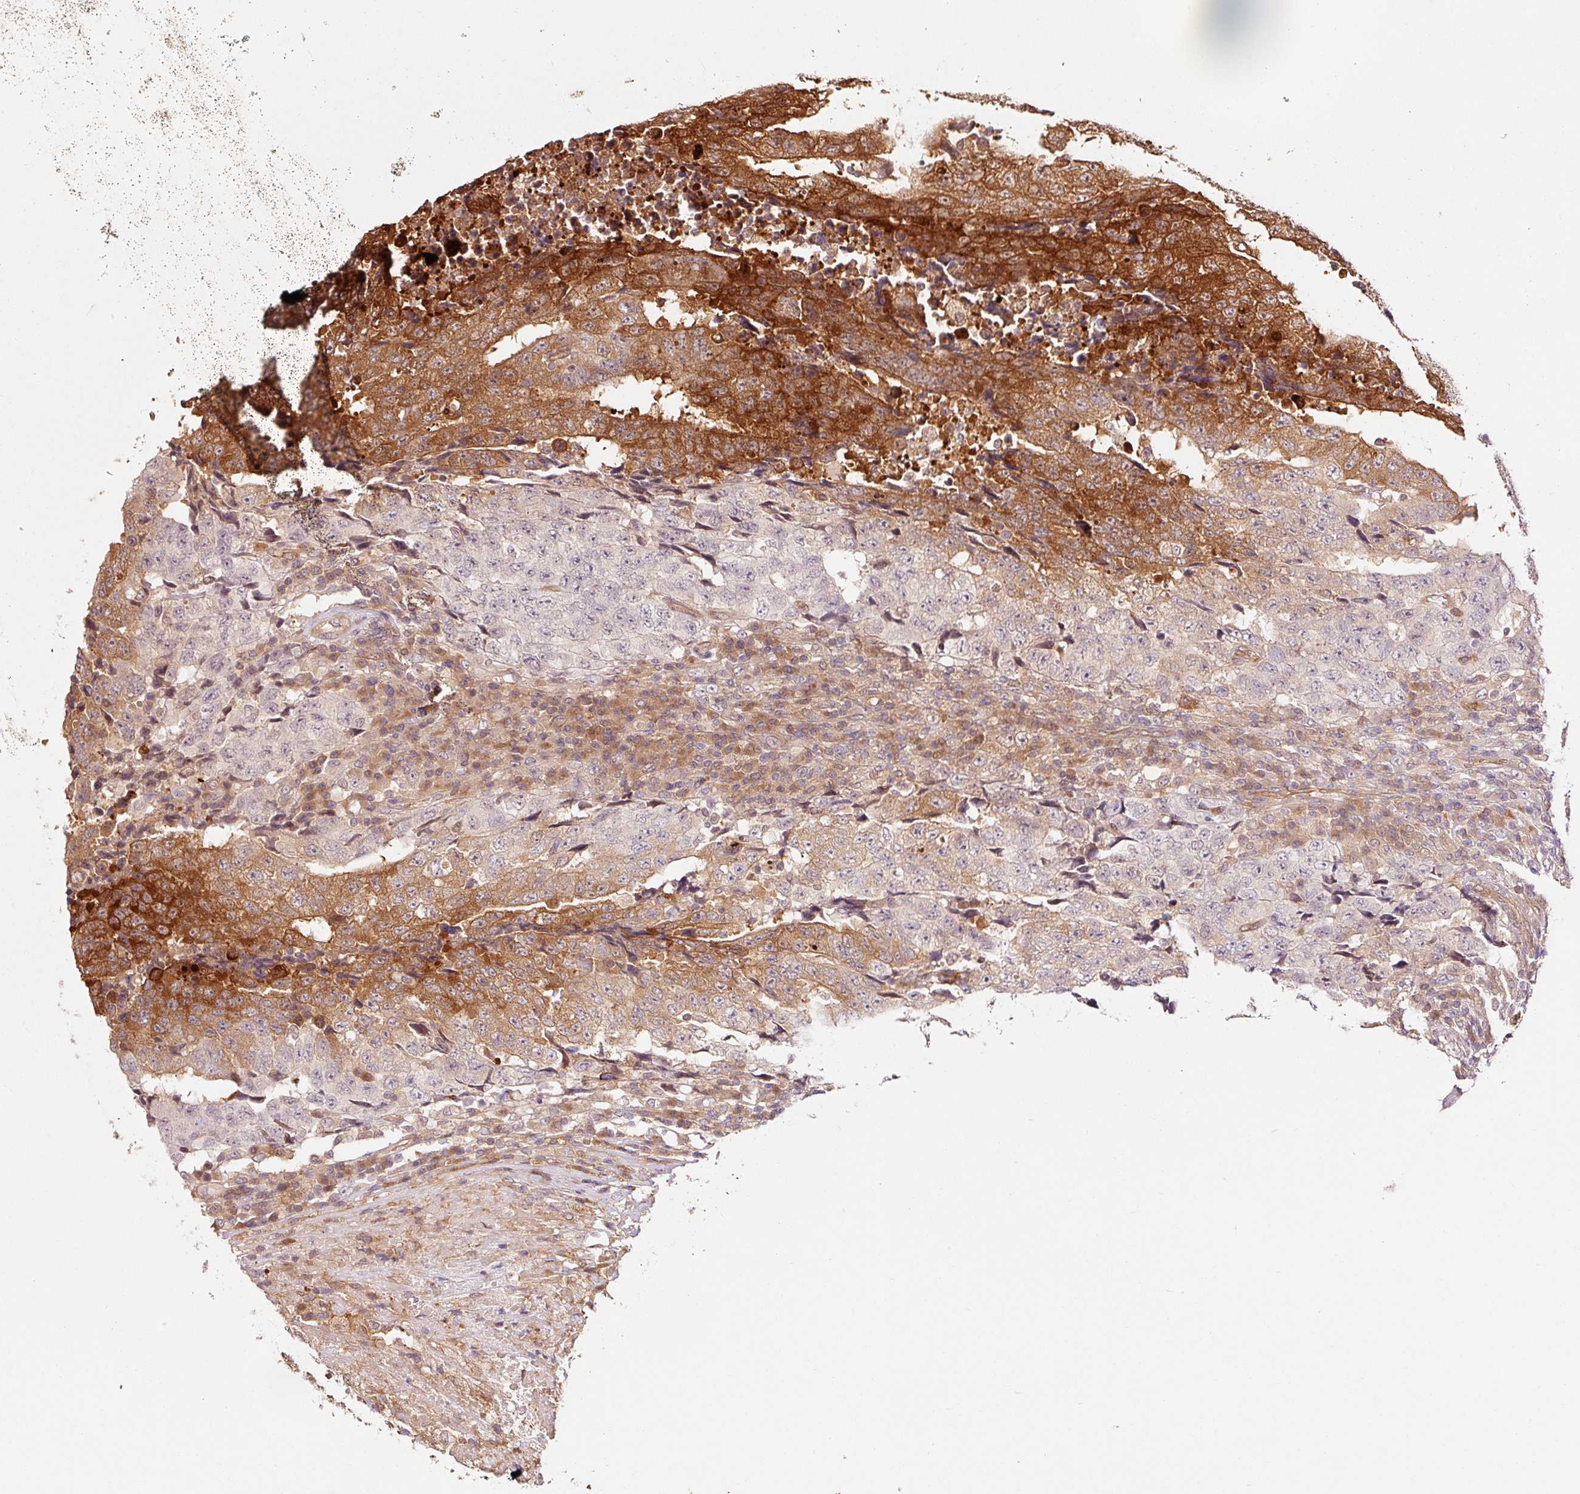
{"staining": {"intensity": "strong", "quantity": "25%-75%", "location": "cytoplasmic/membranous"}, "tissue": "testis cancer", "cell_type": "Tumor cells", "image_type": "cancer", "snomed": [{"axis": "morphology", "description": "Necrosis, NOS"}, {"axis": "morphology", "description": "Carcinoma, Embryonal, NOS"}, {"axis": "topography", "description": "Testis"}], "caption": "Immunohistochemistry (IHC) micrograph of testis cancer stained for a protein (brown), which reveals high levels of strong cytoplasmic/membranous positivity in about 25%-75% of tumor cells.", "gene": "FBXL14", "patient": {"sex": "male", "age": 19}}